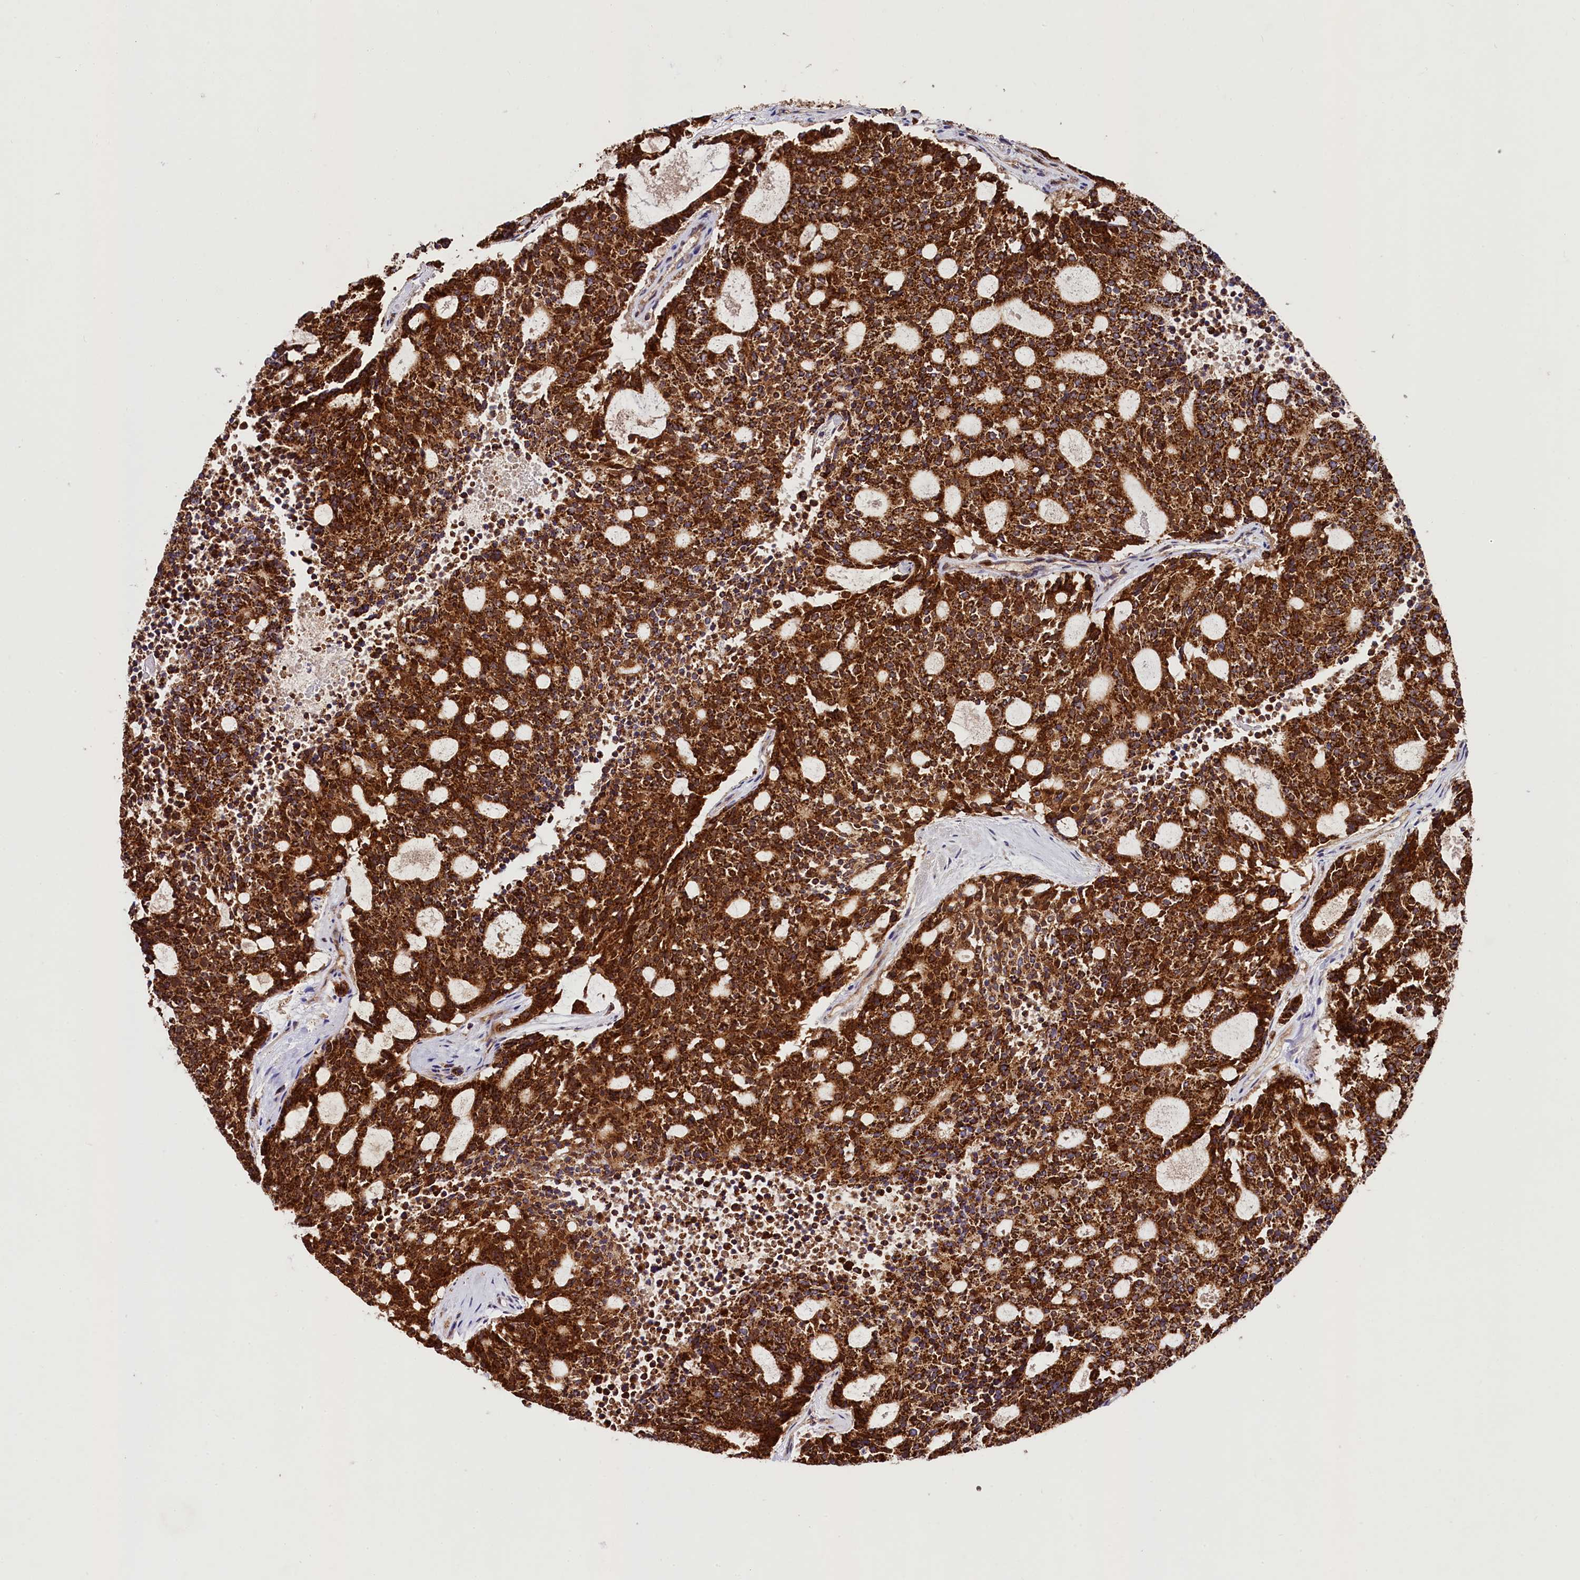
{"staining": {"intensity": "strong", "quantity": ">75%", "location": "cytoplasmic/membranous"}, "tissue": "carcinoid", "cell_type": "Tumor cells", "image_type": "cancer", "snomed": [{"axis": "morphology", "description": "Carcinoid, malignant, NOS"}, {"axis": "topography", "description": "Pancreas"}], "caption": "An immunohistochemistry photomicrograph of neoplastic tissue is shown. Protein staining in brown labels strong cytoplasmic/membranous positivity in carcinoid within tumor cells. (brown staining indicates protein expression, while blue staining denotes nuclei).", "gene": "CLYBL", "patient": {"sex": "female", "age": 54}}